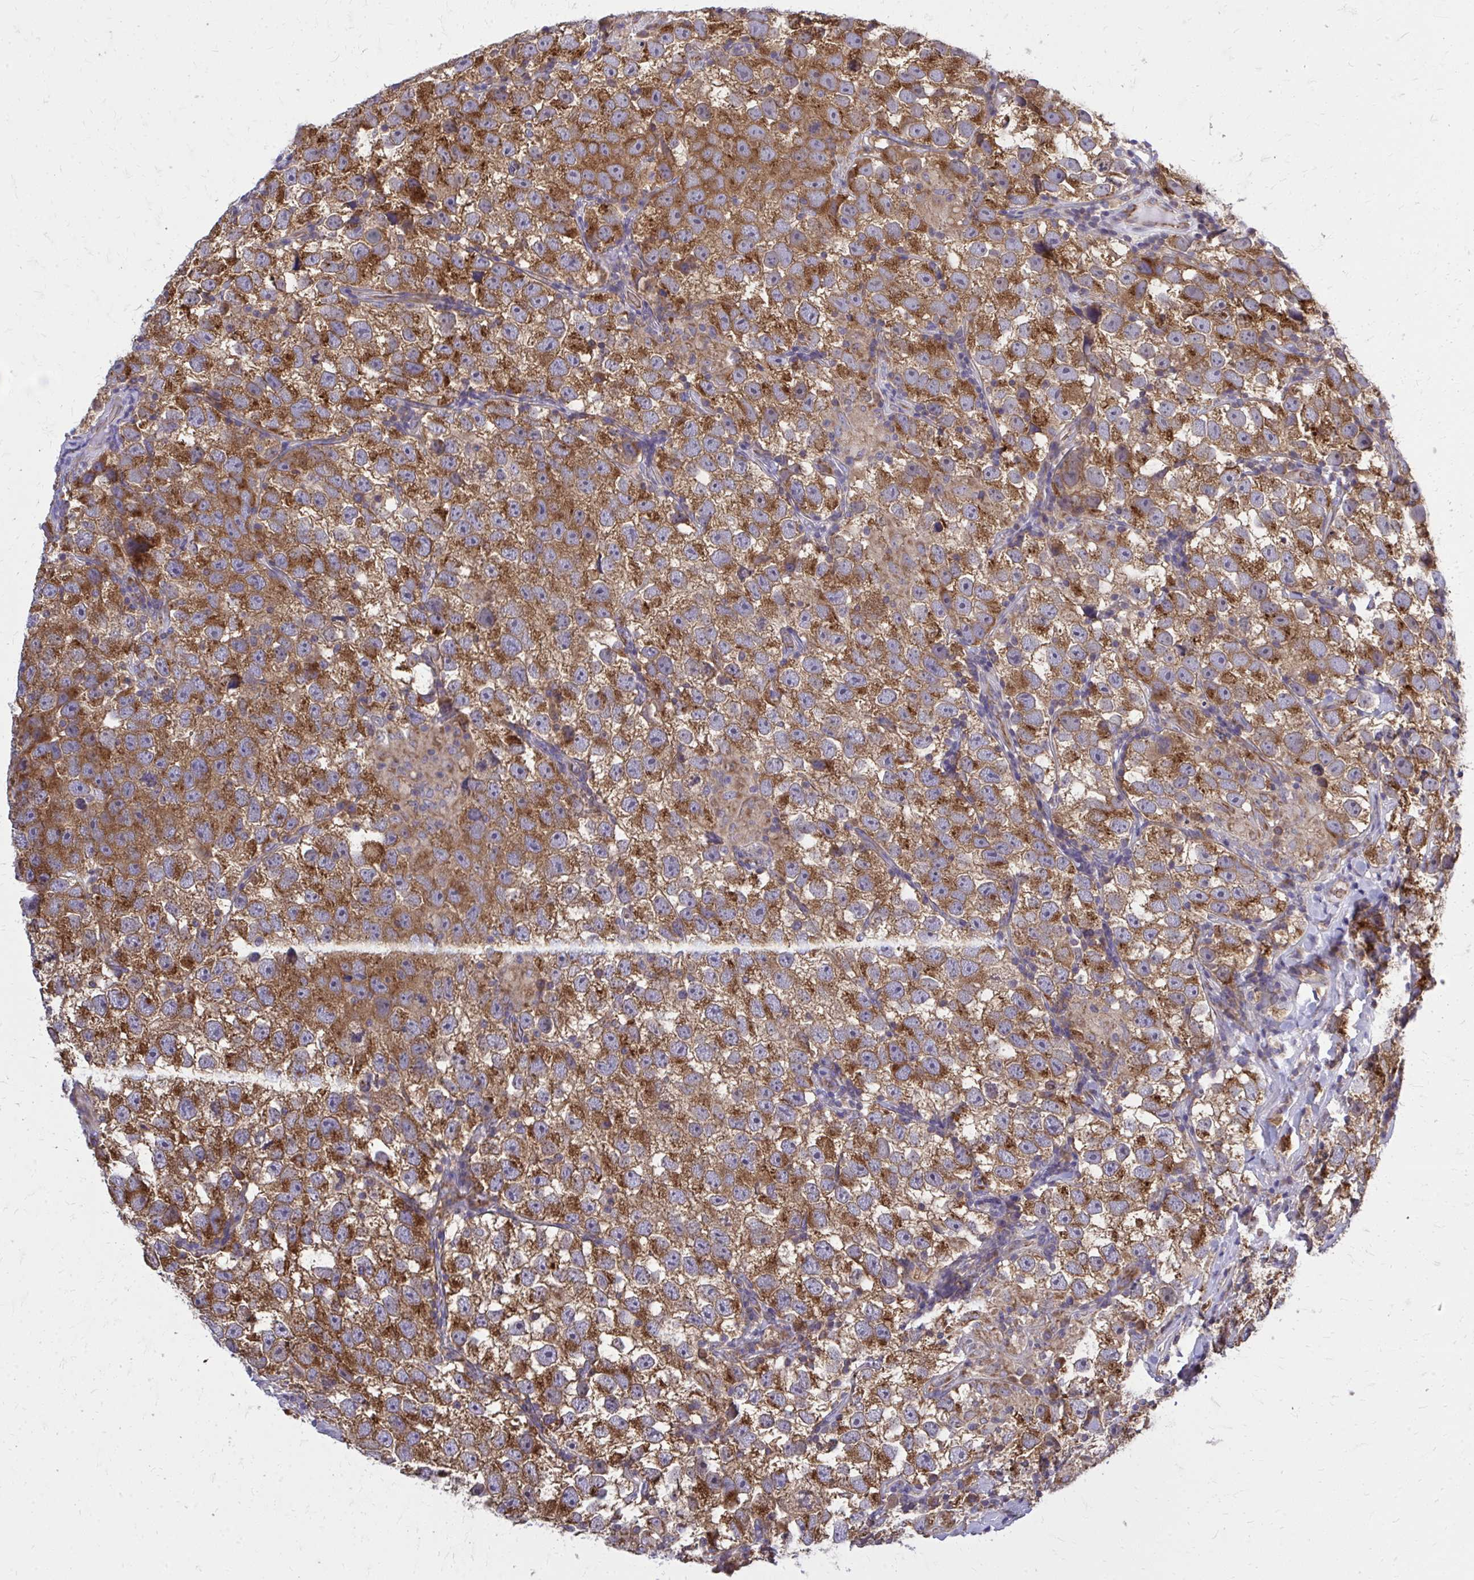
{"staining": {"intensity": "strong", "quantity": ">75%", "location": "cytoplasmic/membranous"}, "tissue": "testis cancer", "cell_type": "Tumor cells", "image_type": "cancer", "snomed": [{"axis": "morphology", "description": "Seminoma, NOS"}, {"axis": "topography", "description": "Testis"}], "caption": "Protein staining of seminoma (testis) tissue reveals strong cytoplasmic/membranous positivity in approximately >75% of tumor cells.", "gene": "PDK4", "patient": {"sex": "male", "age": 26}}